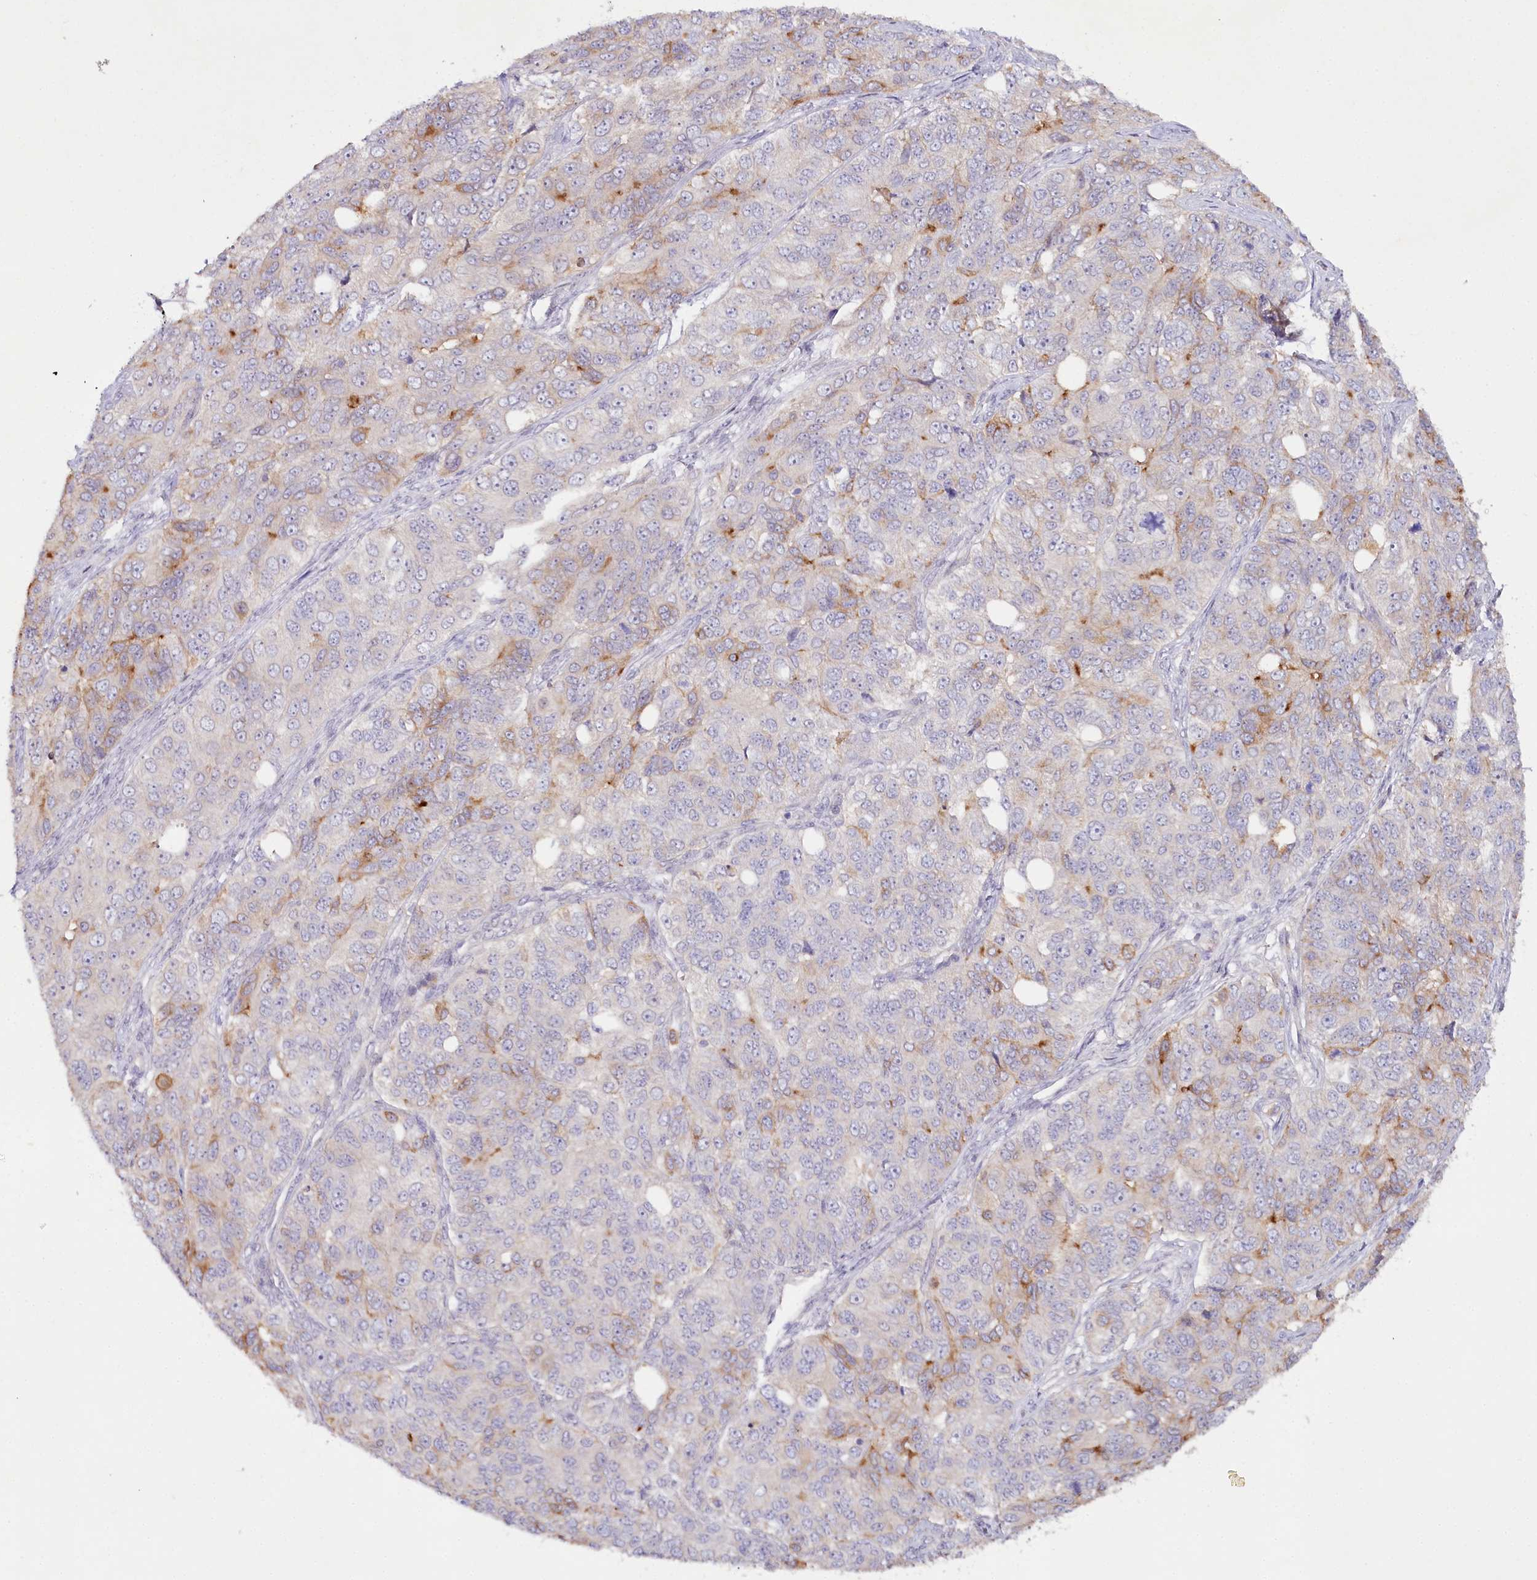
{"staining": {"intensity": "moderate", "quantity": "<25%", "location": "cytoplasmic/membranous"}, "tissue": "ovarian cancer", "cell_type": "Tumor cells", "image_type": "cancer", "snomed": [{"axis": "morphology", "description": "Carcinoma, endometroid"}, {"axis": "topography", "description": "Ovary"}], "caption": "Tumor cells reveal moderate cytoplasmic/membranous positivity in about <25% of cells in ovarian cancer (endometroid carcinoma).", "gene": "ALDH3B1", "patient": {"sex": "female", "age": 51}}